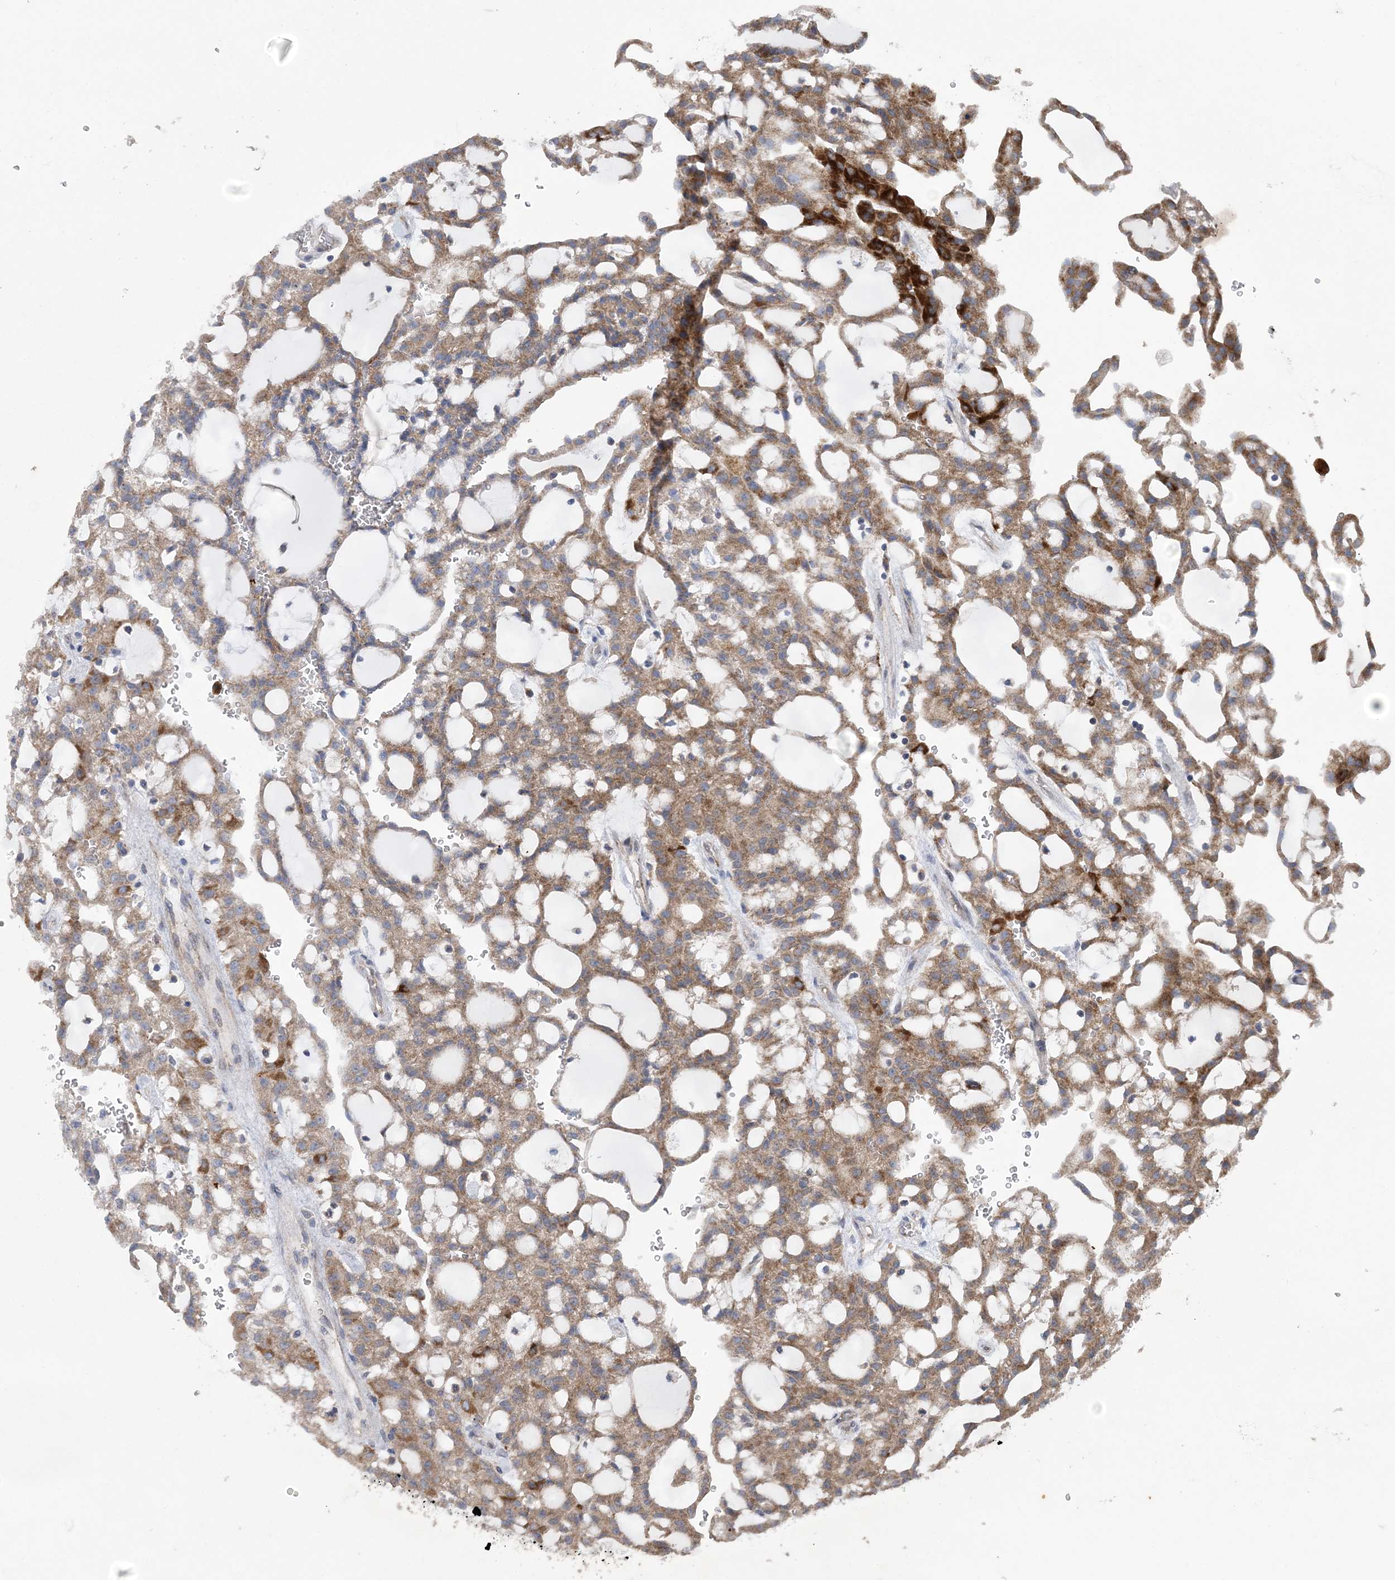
{"staining": {"intensity": "moderate", "quantity": ">75%", "location": "cytoplasmic/membranous"}, "tissue": "renal cancer", "cell_type": "Tumor cells", "image_type": "cancer", "snomed": [{"axis": "morphology", "description": "Adenocarcinoma, NOS"}, {"axis": "topography", "description": "Kidney"}], "caption": "A histopathology image of human renal cancer stained for a protein displays moderate cytoplasmic/membranous brown staining in tumor cells.", "gene": "COPE", "patient": {"sex": "male", "age": 63}}